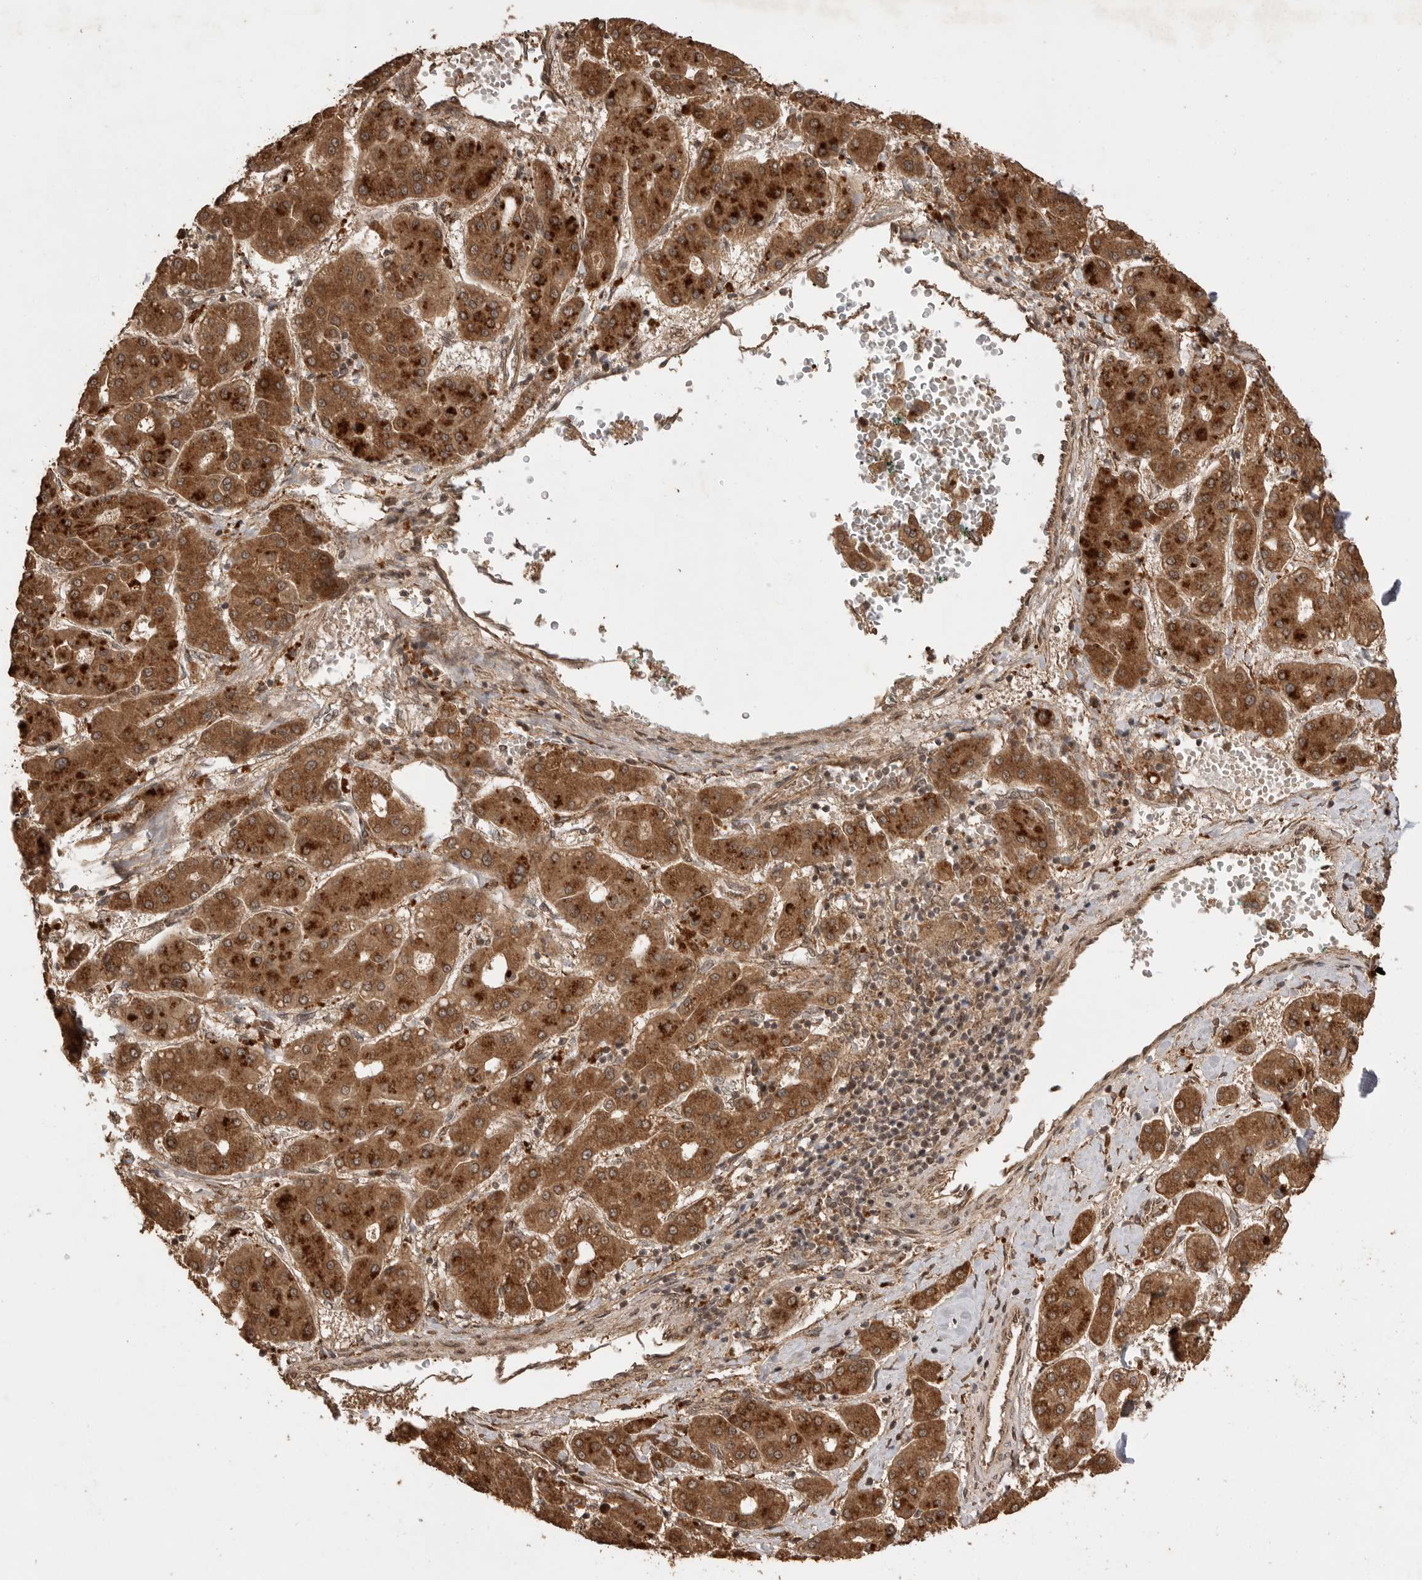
{"staining": {"intensity": "strong", "quantity": ">75%", "location": "cytoplasmic/membranous"}, "tissue": "liver cancer", "cell_type": "Tumor cells", "image_type": "cancer", "snomed": [{"axis": "morphology", "description": "Carcinoma, Hepatocellular, NOS"}, {"axis": "topography", "description": "Liver"}], "caption": "Tumor cells exhibit strong cytoplasmic/membranous expression in approximately >75% of cells in liver cancer (hepatocellular carcinoma). Using DAB (brown) and hematoxylin (blue) stains, captured at high magnification using brightfield microscopy.", "gene": "BOC", "patient": {"sex": "male", "age": 65}}